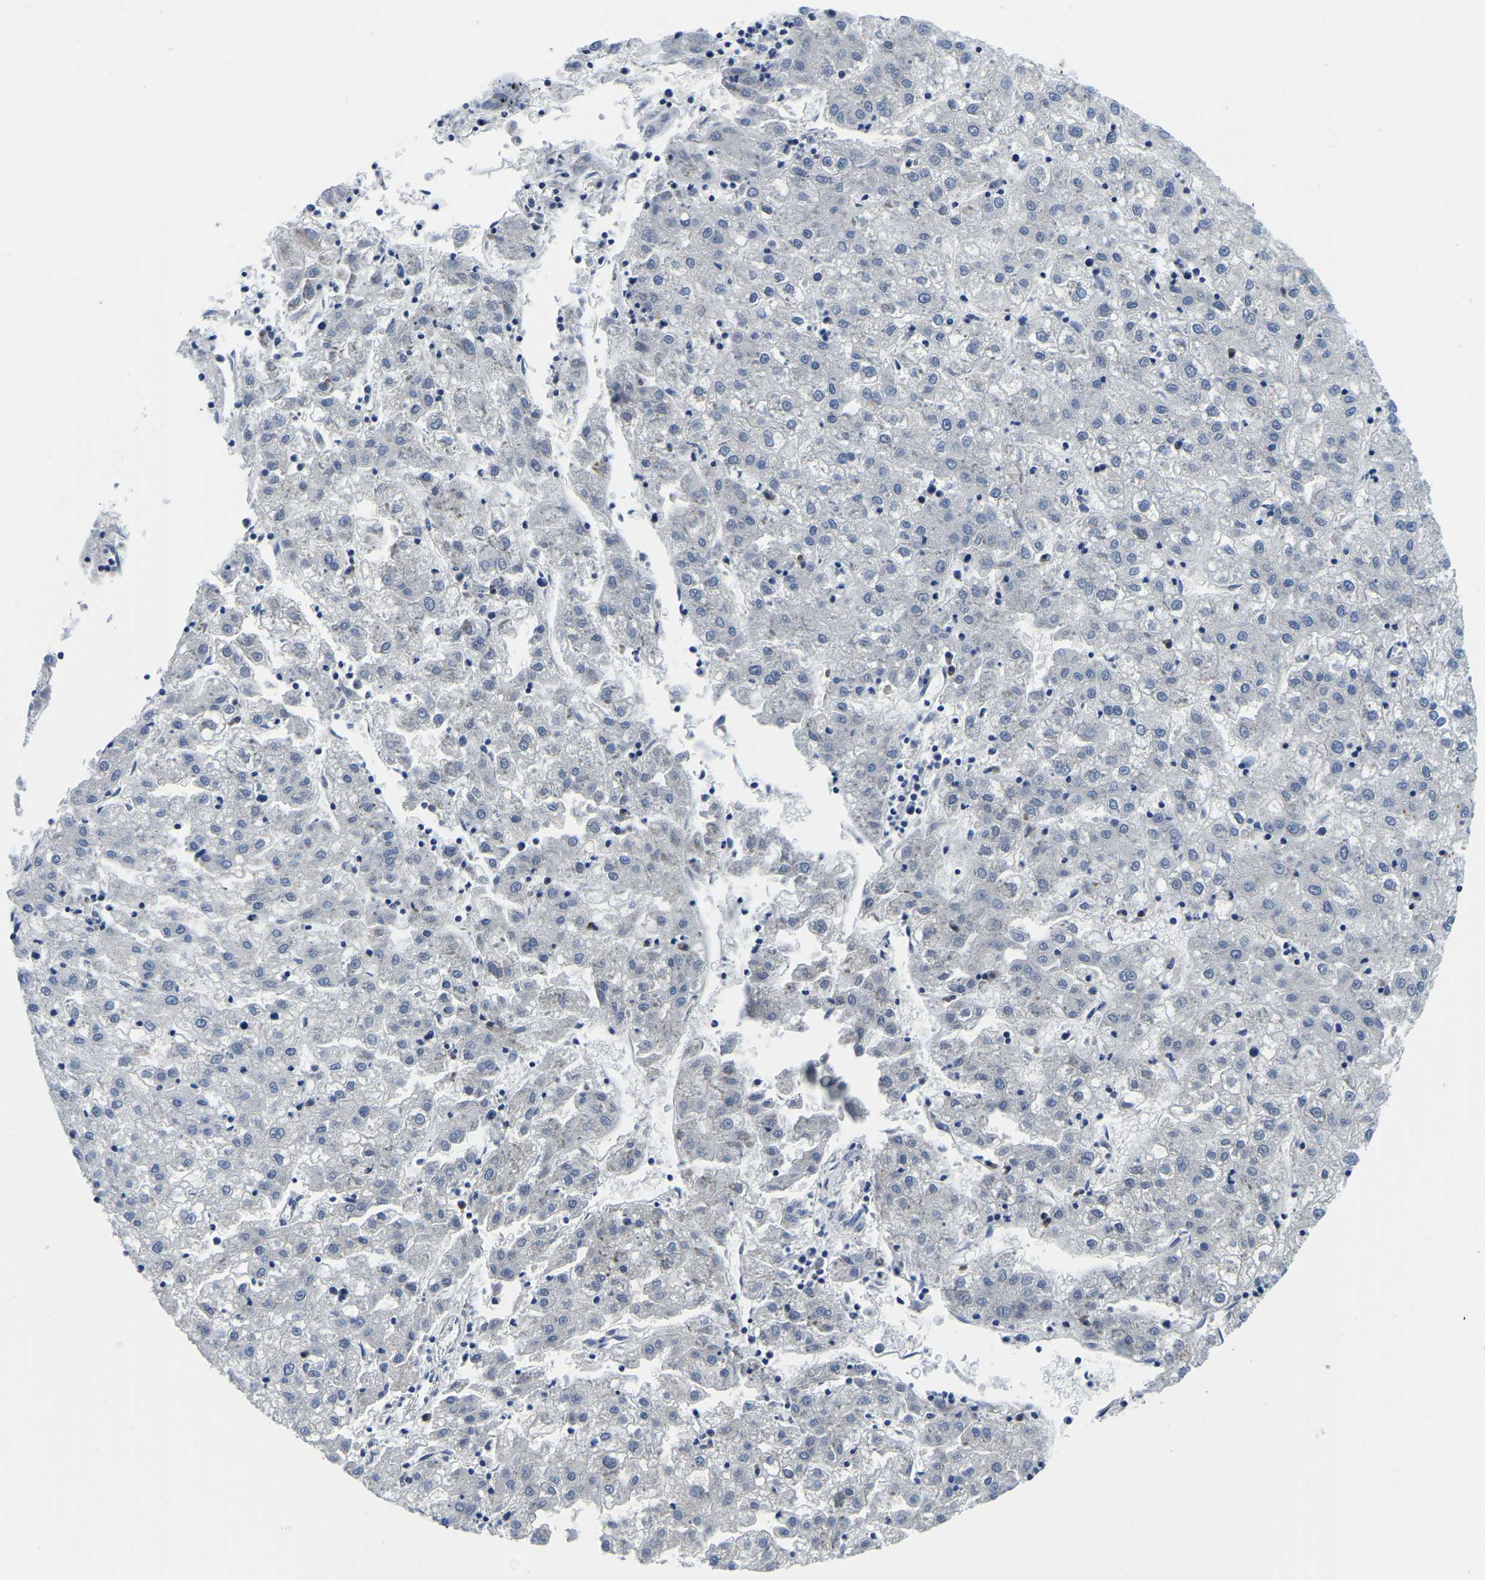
{"staining": {"intensity": "negative", "quantity": "none", "location": "none"}, "tissue": "liver cancer", "cell_type": "Tumor cells", "image_type": "cancer", "snomed": [{"axis": "morphology", "description": "Carcinoma, Hepatocellular, NOS"}, {"axis": "topography", "description": "Liver"}], "caption": "An IHC photomicrograph of liver cancer is shown. There is no staining in tumor cells of liver cancer. The staining is performed using DAB brown chromogen with nuclei counter-stained in using hematoxylin.", "gene": "POLDIP3", "patient": {"sex": "male", "age": 72}}